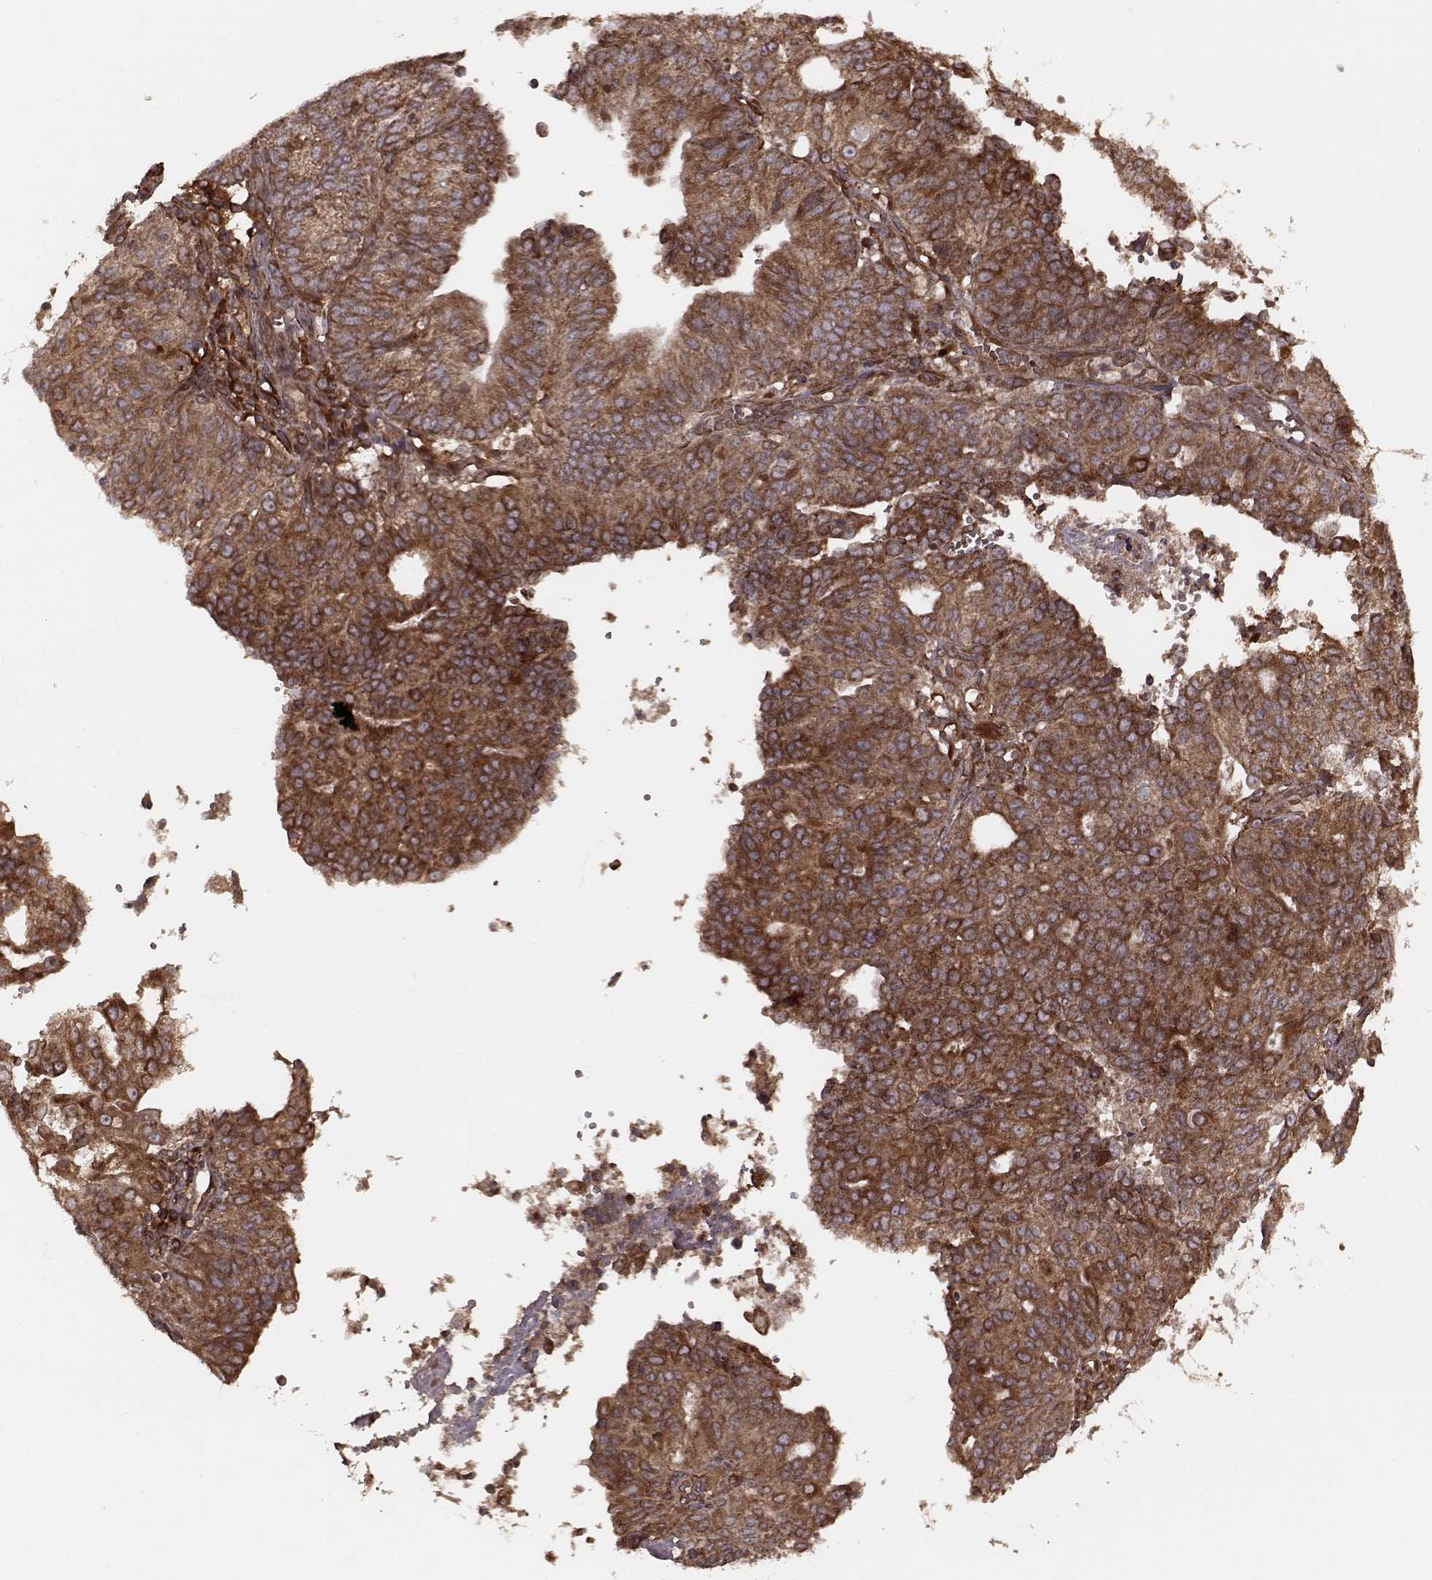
{"staining": {"intensity": "strong", "quantity": ">75%", "location": "cytoplasmic/membranous"}, "tissue": "endometrial cancer", "cell_type": "Tumor cells", "image_type": "cancer", "snomed": [{"axis": "morphology", "description": "Adenocarcinoma, NOS"}, {"axis": "topography", "description": "Endometrium"}], "caption": "Tumor cells reveal high levels of strong cytoplasmic/membranous expression in about >75% of cells in endometrial cancer. The staining was performed using DAB to visualize the protein expression in brown, while the nuclei were stained in blue with hematoxylin (Magnification: 20x).", "gene": "AGPAT1", "patient": {"sex": "female", "age": 82}}